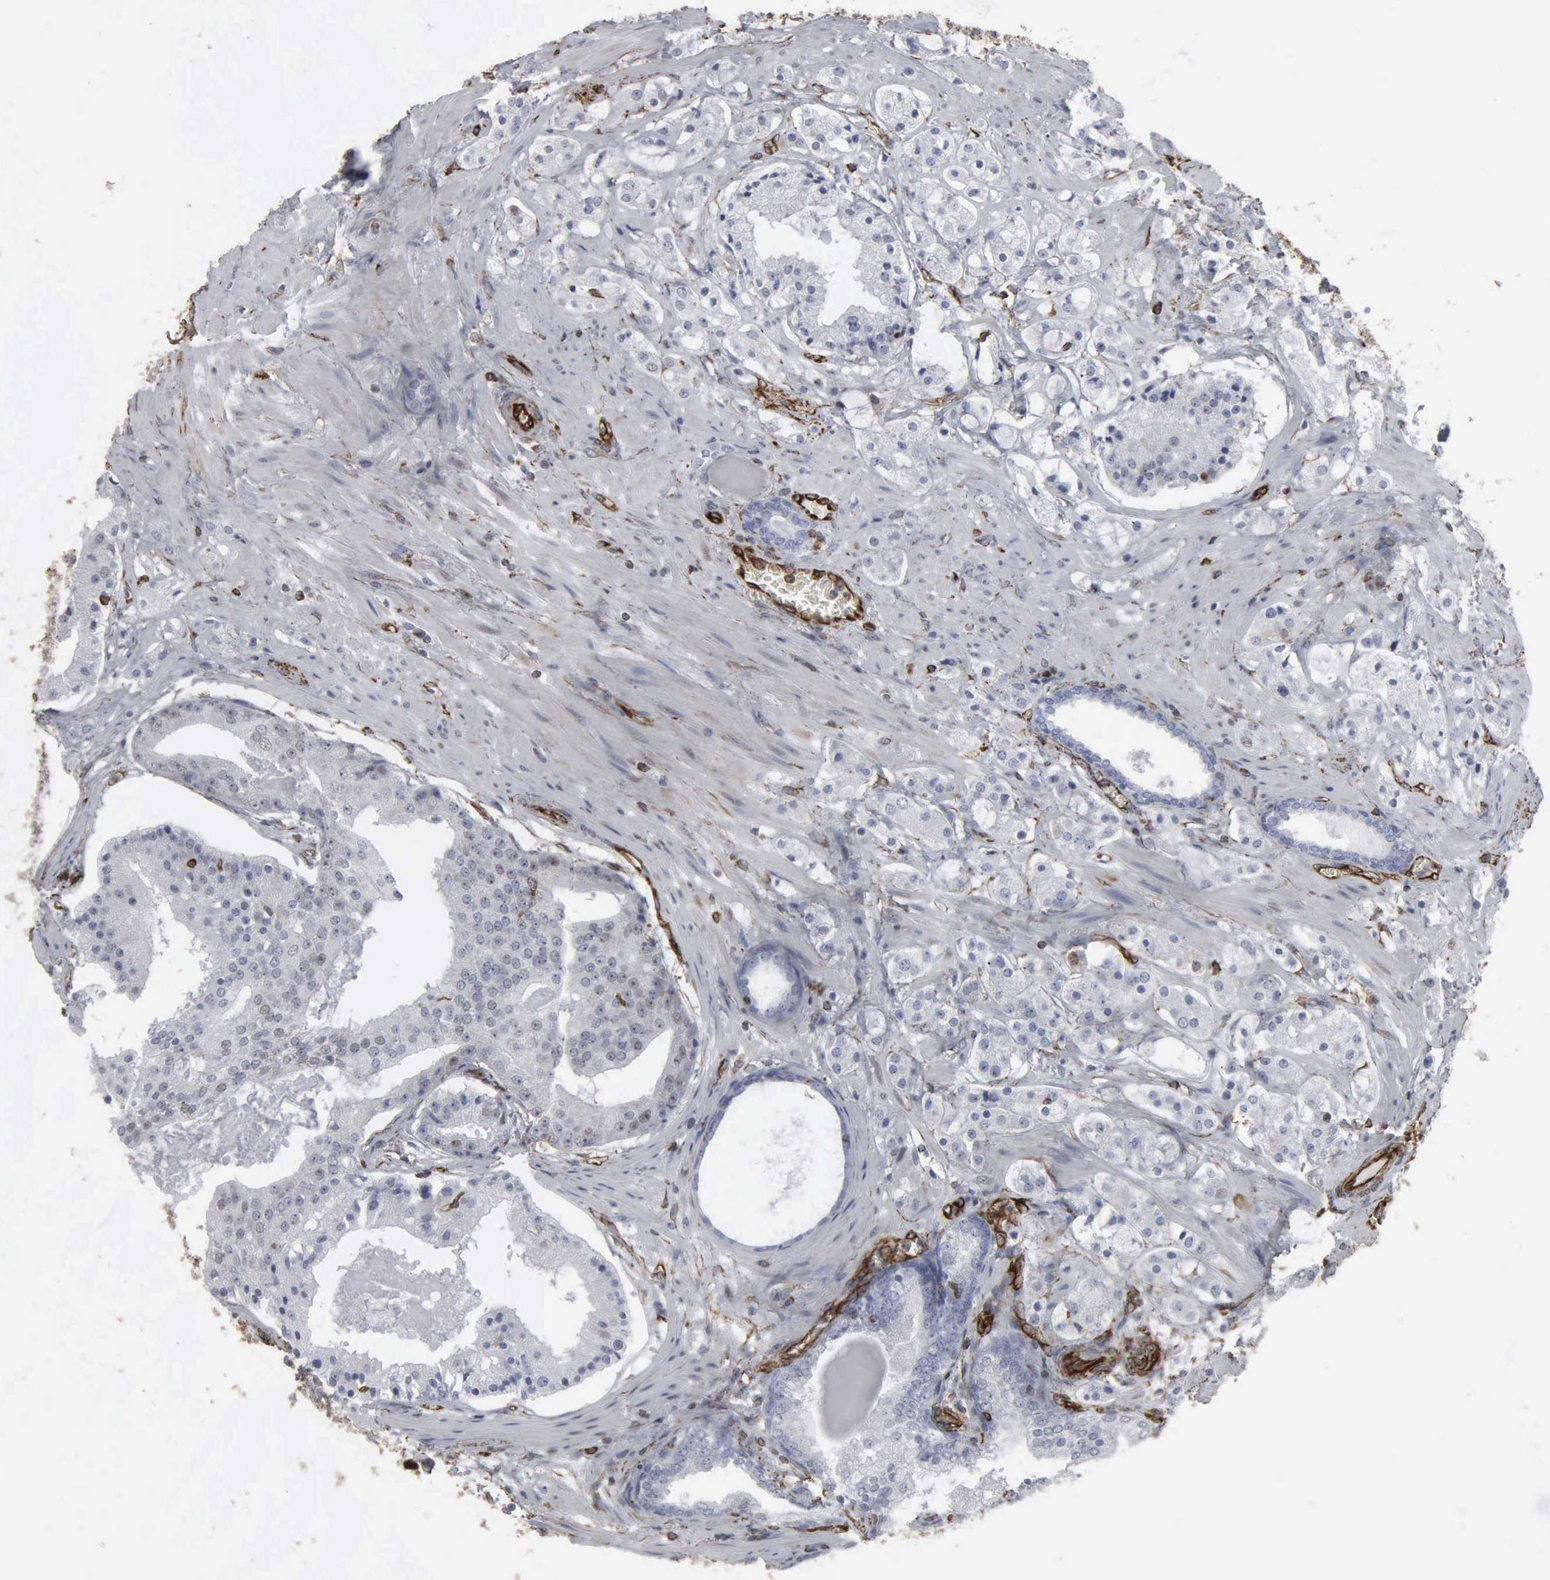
{"staining": {"intensity": "weak", "quantity": "<25%", "location": "nuclear"}, "tissue": "prostate cancer", "cell_type": "Tumor cells", "image_type": "cancer", "snomed": [{"axis": "morphology", "description": "Adenocarcinoma, High grade"}, {"axis": "topography", "description": "Prostate"}], "caption": "Protein analysis of prostate cancer (adenocarcinoma (high-grade)) demonstrates no significant positivity in tumor cells. The staining is performed using DAB brown chromogen with nuclei counter-stained in using hematoxylin.", "gene": "CCNE1", "patient": {"sex": "male", "age": 68}}